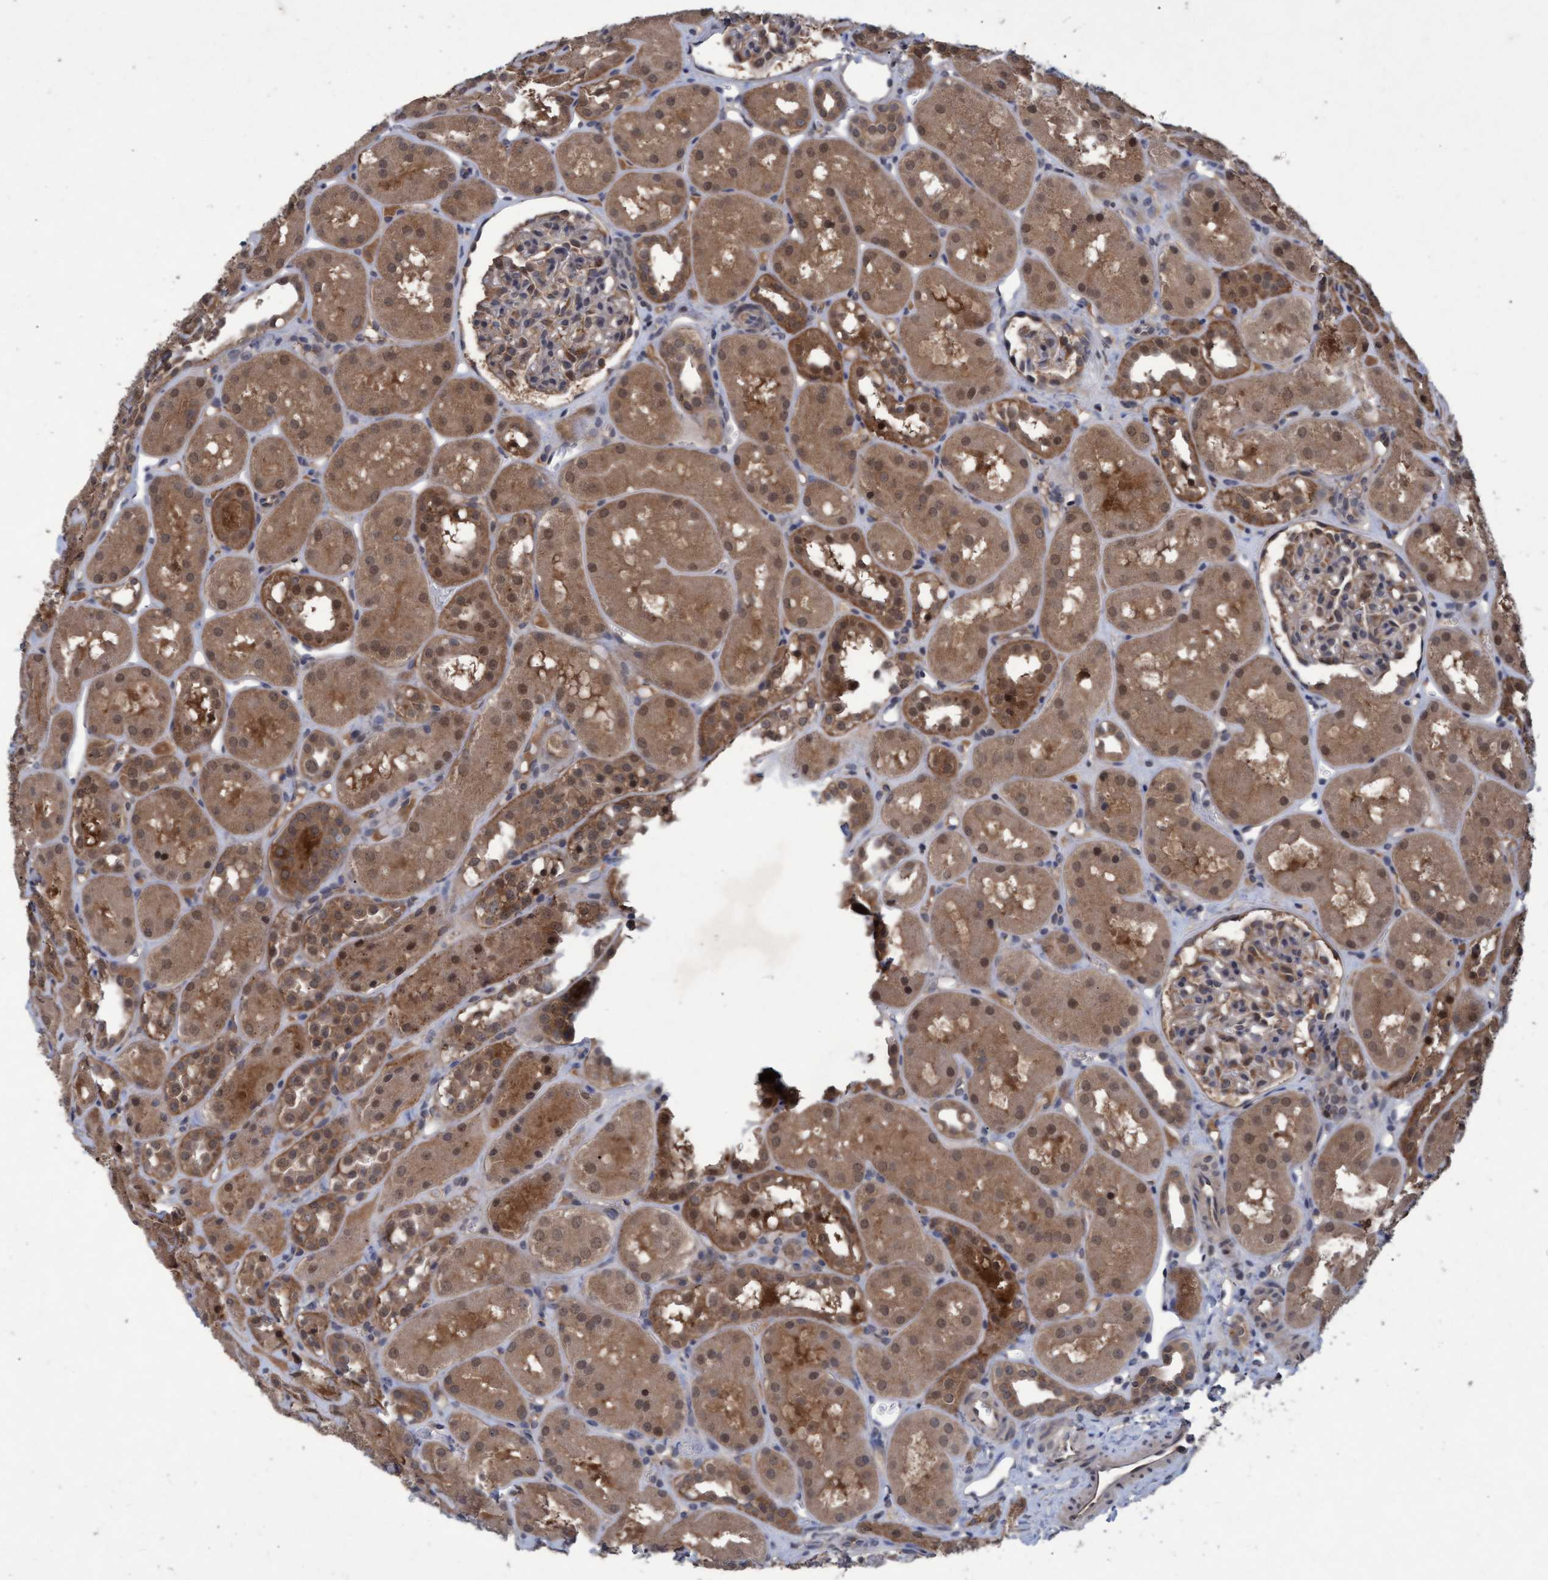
{"staining": {"intensity": "moderate", "quantity": "25%-75%", "location": "cytoplasmic/membranous,nuclear"}, "tissue": "kidney", "cell_type": "Cells in glomeruli", "image_type": "normal", "snomed": [{"axis": "morphology", "description": "Normal tissue, NOS"}, {"axis": "topography", "description": "Kidney"}], "caption": "Immunohistochemistry (IHC) of benign kidney reveals medium levels of moderate cytoplasmic/membranous,nuclear staining in about 25%-75% of cells in glomeruli. The protein of interest is stained brown, and the nuclei are stained in blue (DAB (3,3'-diaminobenzidine) IHC with brightfield microscopy, high magnification).", "gene": "PSMB6", "patient": {"sex": "male", "age": 16}}